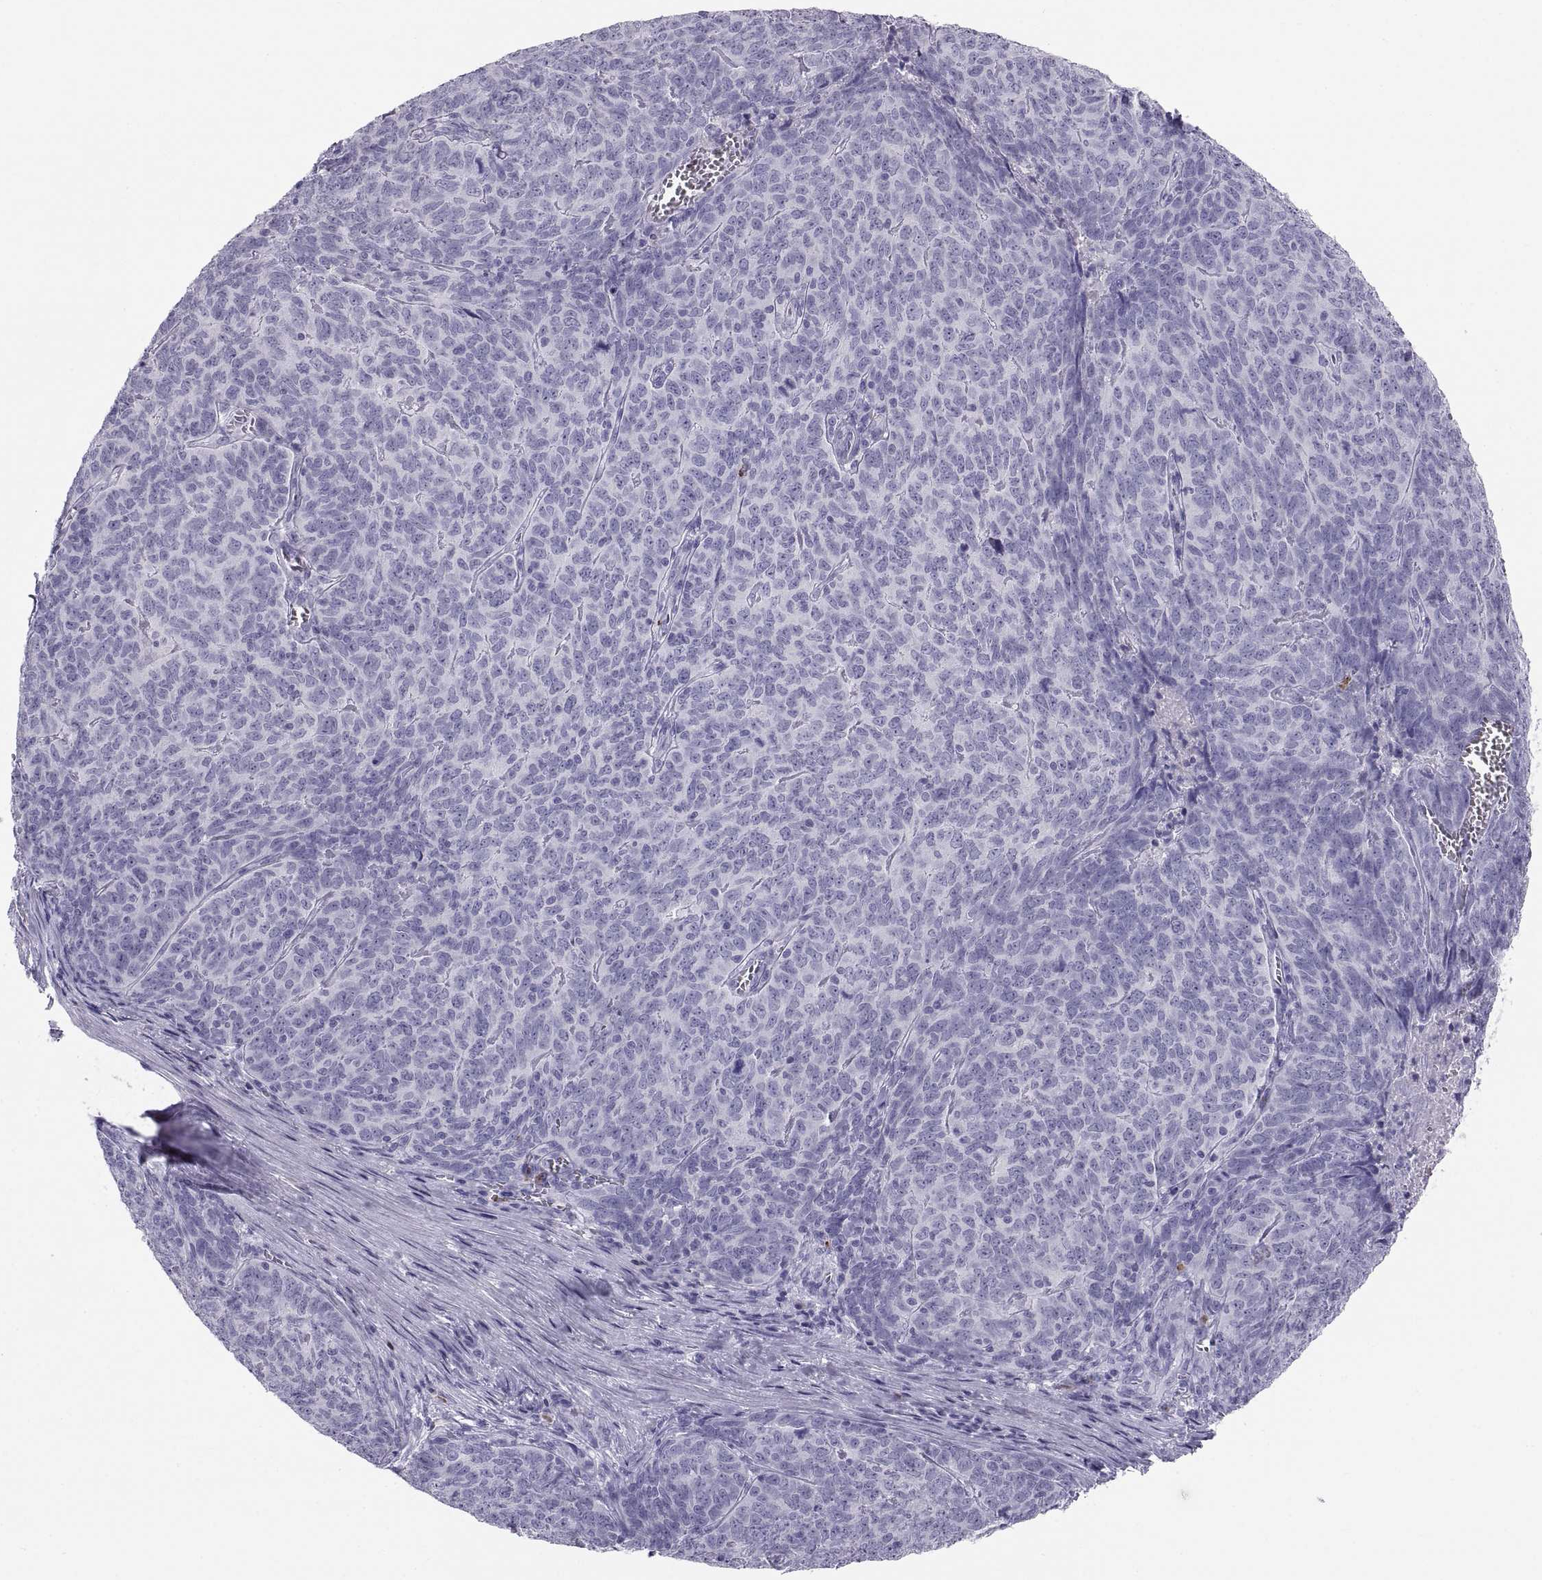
{"staining": {"intensity": "negative", "quantity": "none", "location": "none"}, "tissue": "skin cancer", "cell_type": "Tumor cells", "image_type": "cancer", "snomed": [{"axis": "morphology", "description": "Squamous cell carcinoma, NOS"}, {"axis": "topography", "description": "Skin"}, {"axis": "topography", "description": "Anal"}], "caption": "This is an immunohistochemistry (IHC) histopathology image of skin cancer. There is no staining in tumor cells.", "gene": "CT47A10", "patient": {"sex": "female", "age": 51}}